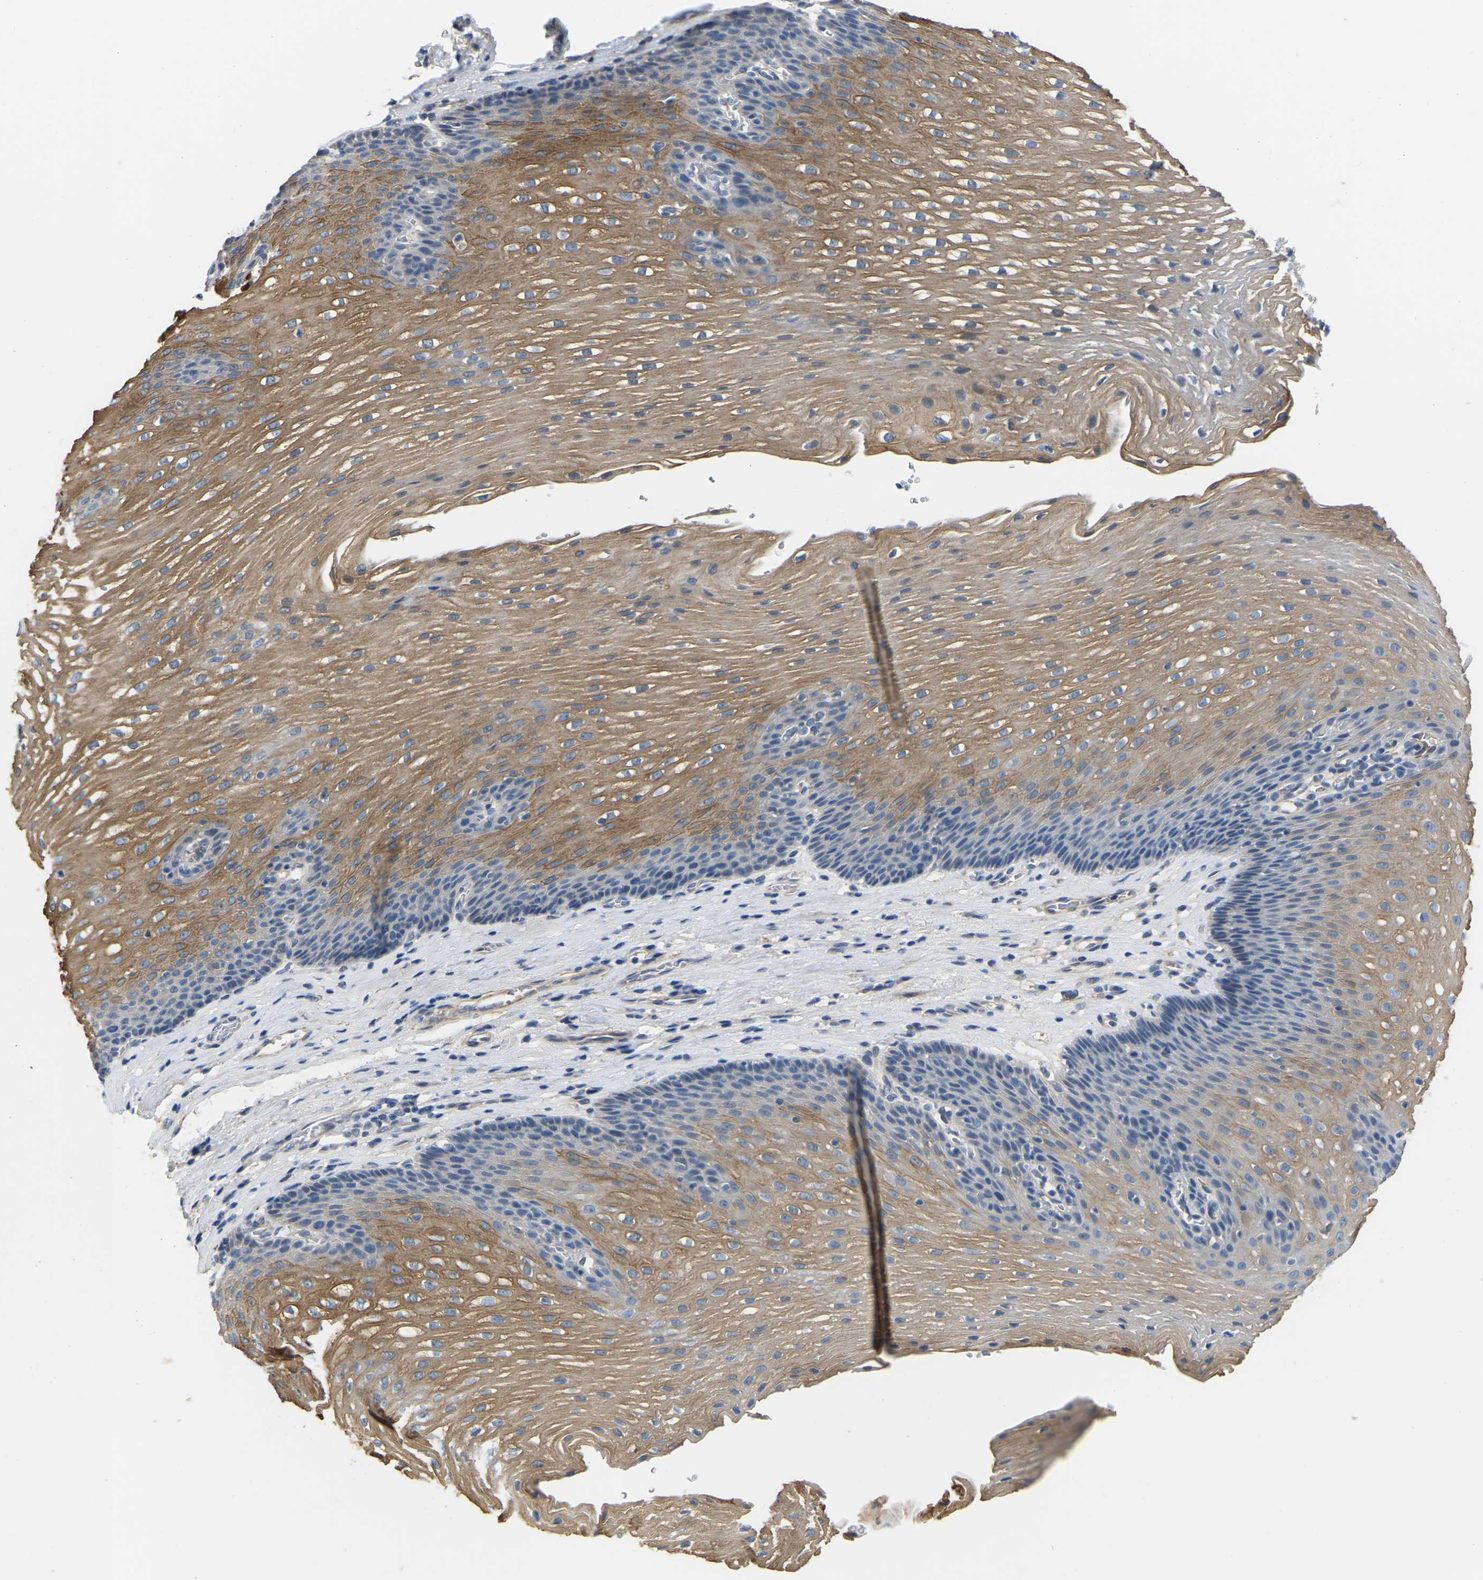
{"staining": {"intensity": "moderate", "quantity": "25%-75%", "location": "cytoplasmic/membranous"}, "tissue": "esophagus", "cell_type": "Squamous epithelial cells", "image_type": "normal", "snomed": [{"axis": "morphology", "description": "Normal tissue, NOS"}, {"axis": "topography", "description": "Esophagus"}], "caption": "This photomicrograph displays IHC staining of unremarkable human esophagus, with medium moderate cytoplasmic/membranous staining in about 25%-75% of squamous epithelial cells.", "gene": "HIGD2B", "patient": {"sex": "male", "age": 48}}